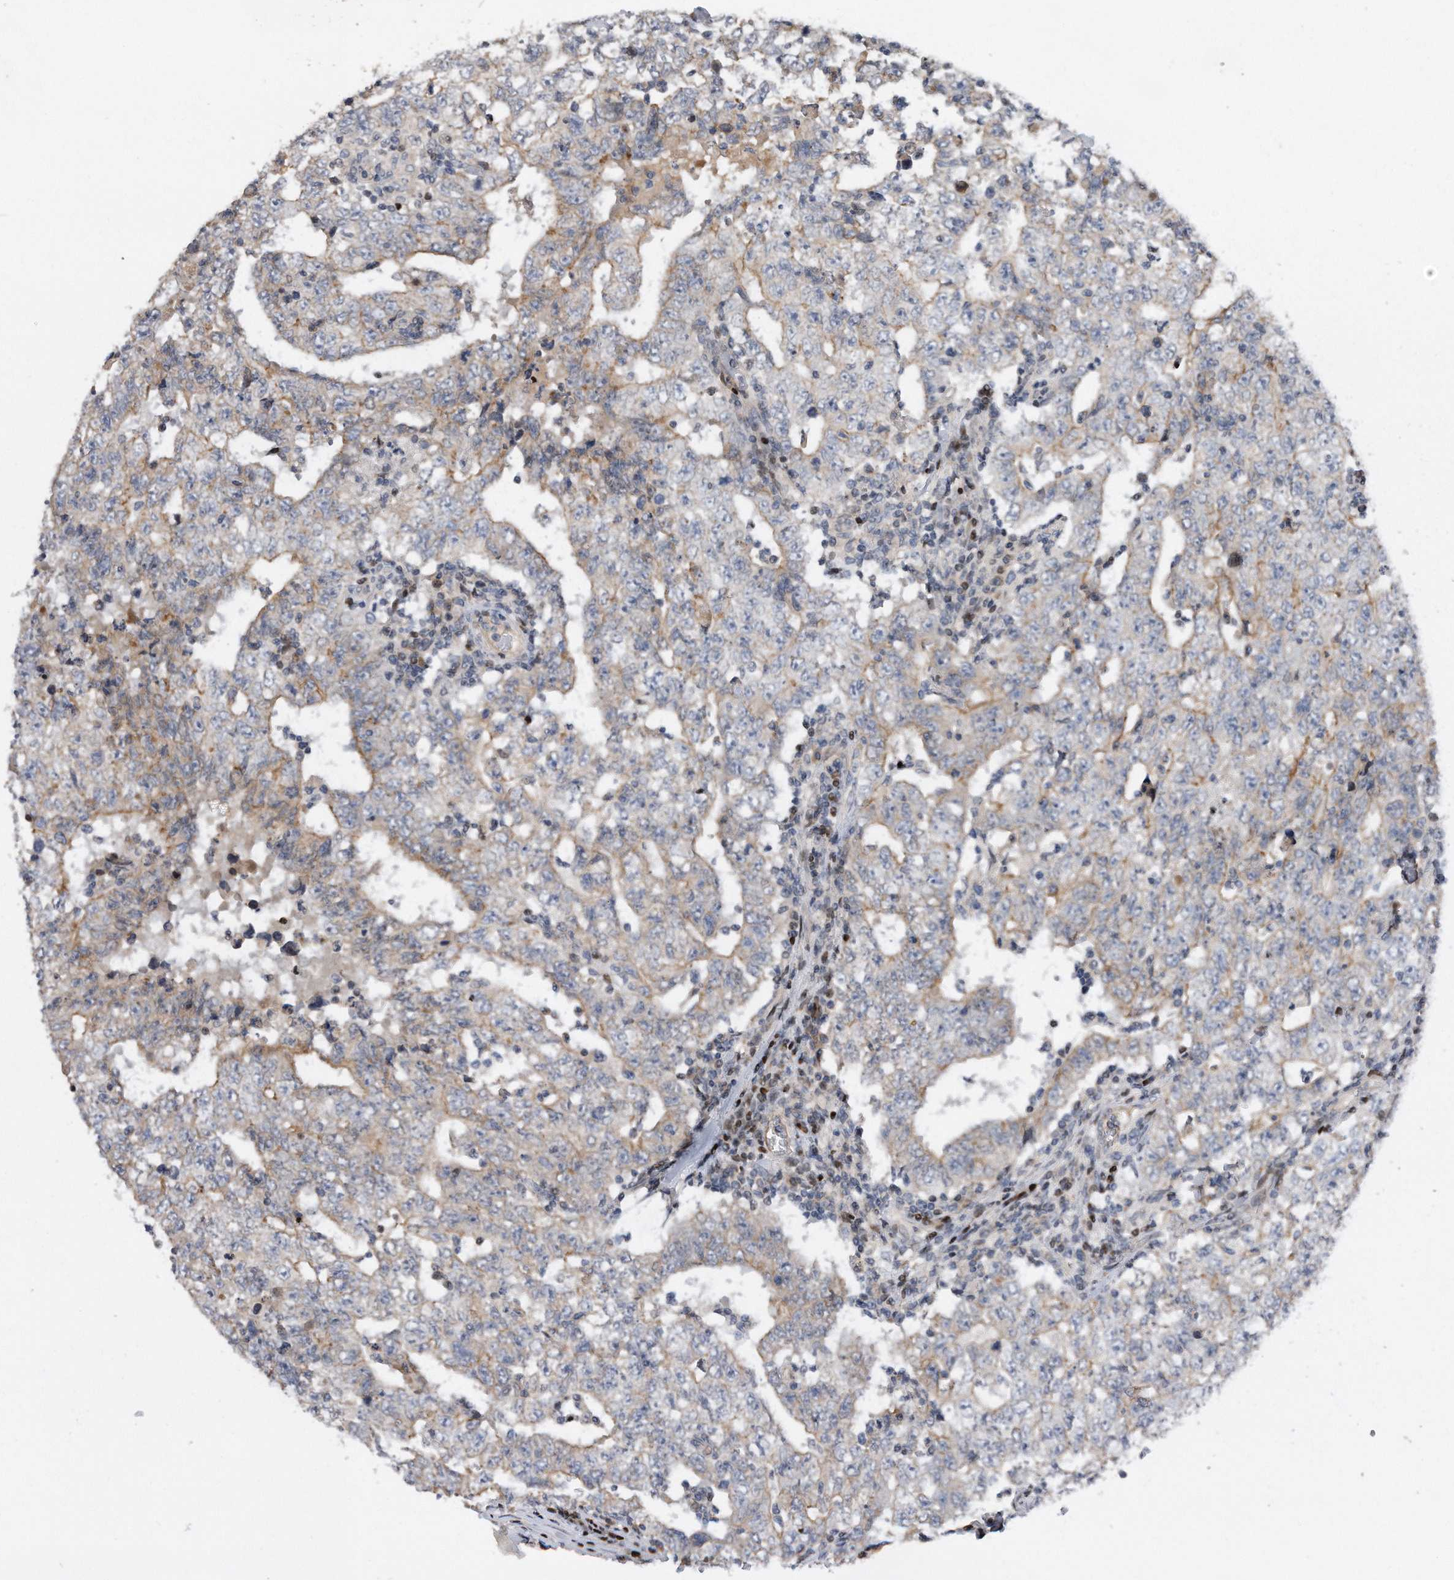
{"staining": {"intensity": "negative", "quantity": "none", "location": "none"}, "tissue": "testis cancer", "cell_type": "Tumor cells", "image_type": "cancer", "snomed": [{"axis": "morphology", "description": "Carcinoma, Embryonal, NOS"}, {"axis": "topography", "description": "Testis"}], "caption": "This is an immunohistochemistry image of human testis cancer. There is no expression in tumor cells.", "gene": "CDH12", "patient": {"sex": "male", "age": 26}}